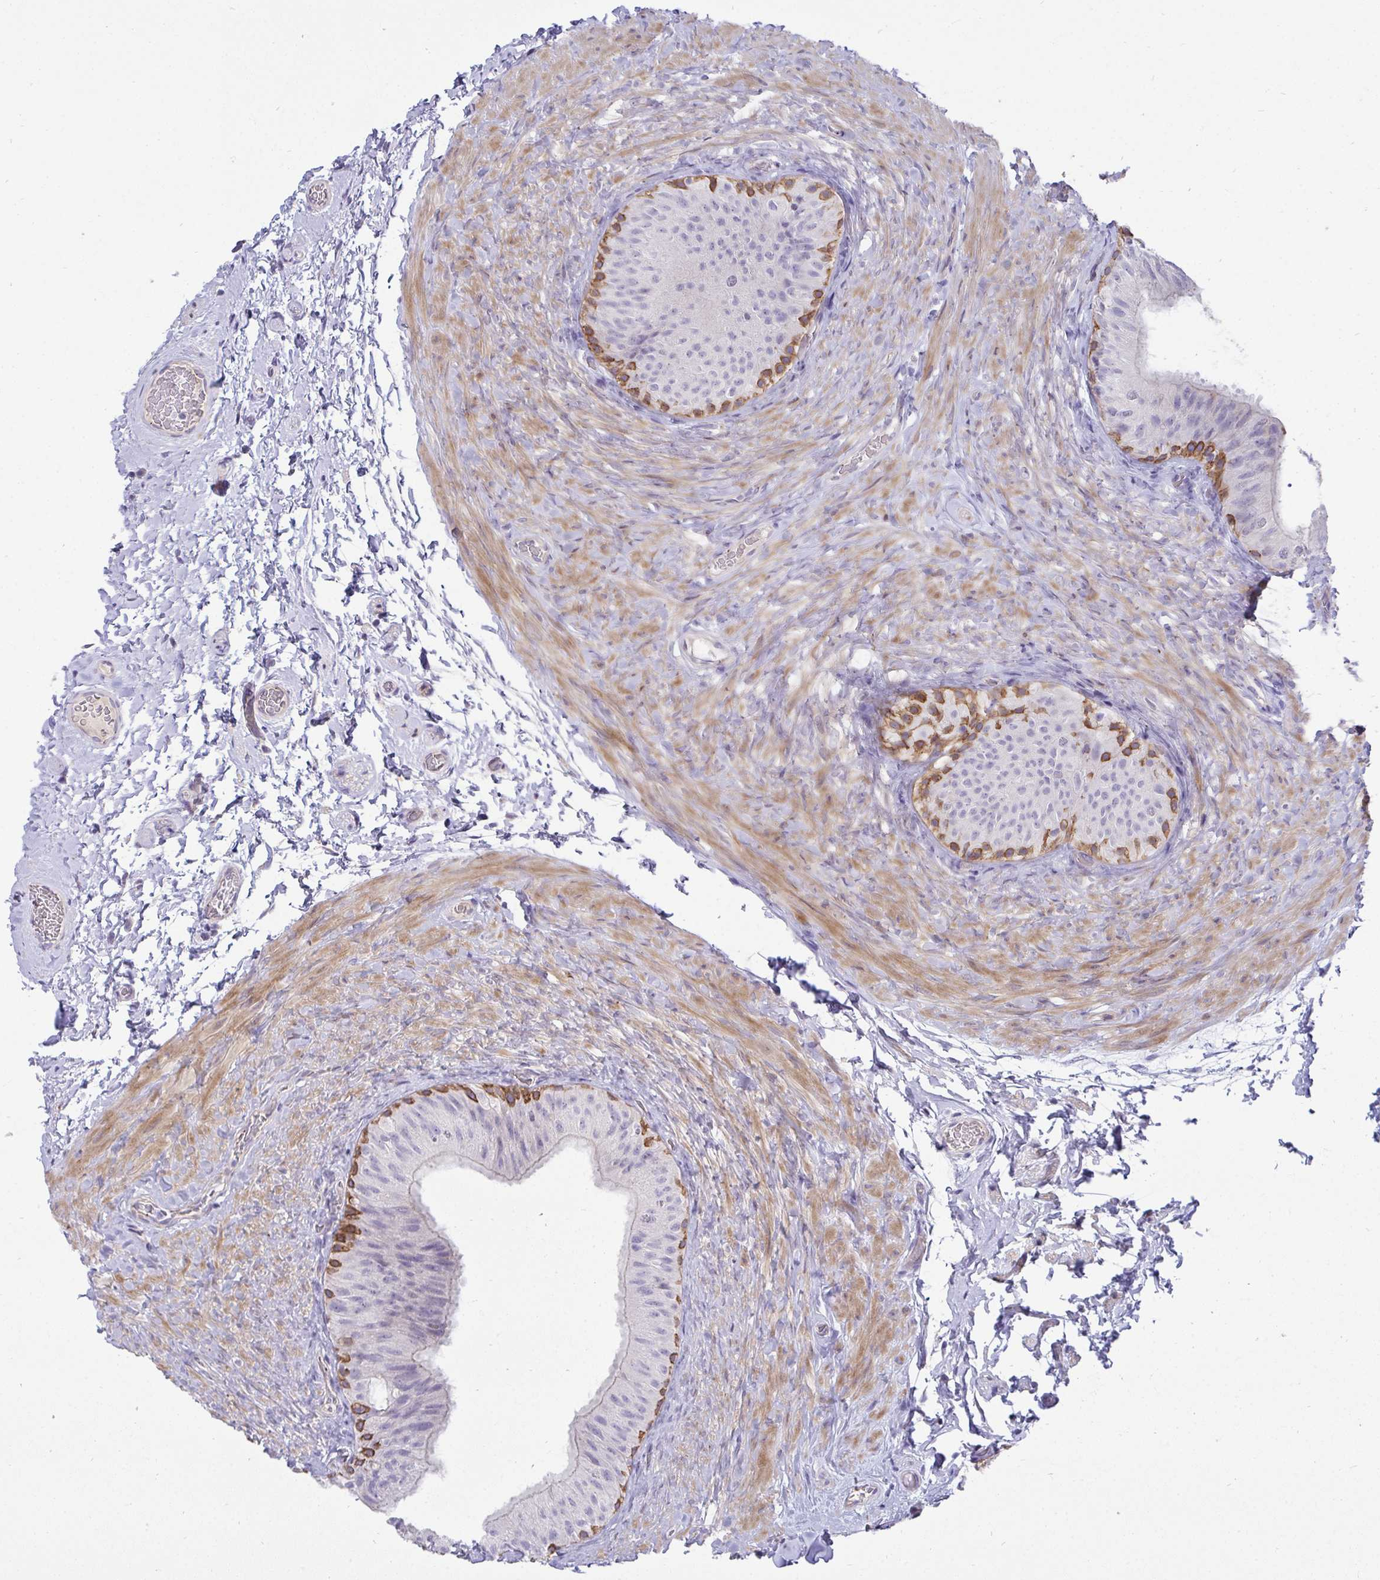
{"staining": {"intensity": "moderate", "quantity": "<25%", "location": "cytoplasmic/membranous"}, "tissue": "epididymis", "cell_type": "Glandular cells", "image_type": "normal", "snomed": [{"axis": "morphology", "description": "Normal tissue, NOS"}, {"axis": "topography", "description": "Epididymis, spermatic cord, NOS"}, {"axis": "topography", "description": "Epididymis"}], "caption": "High-power microscopy captured an immunohistochemistry (IHC) photomicrograph of unremarkable epididymis, revealing moderate cytoplasmic/membranous staining in about <25% of glandular cells.", "gene": "AK5", "patient": {"sex": "male", "age": 31}}